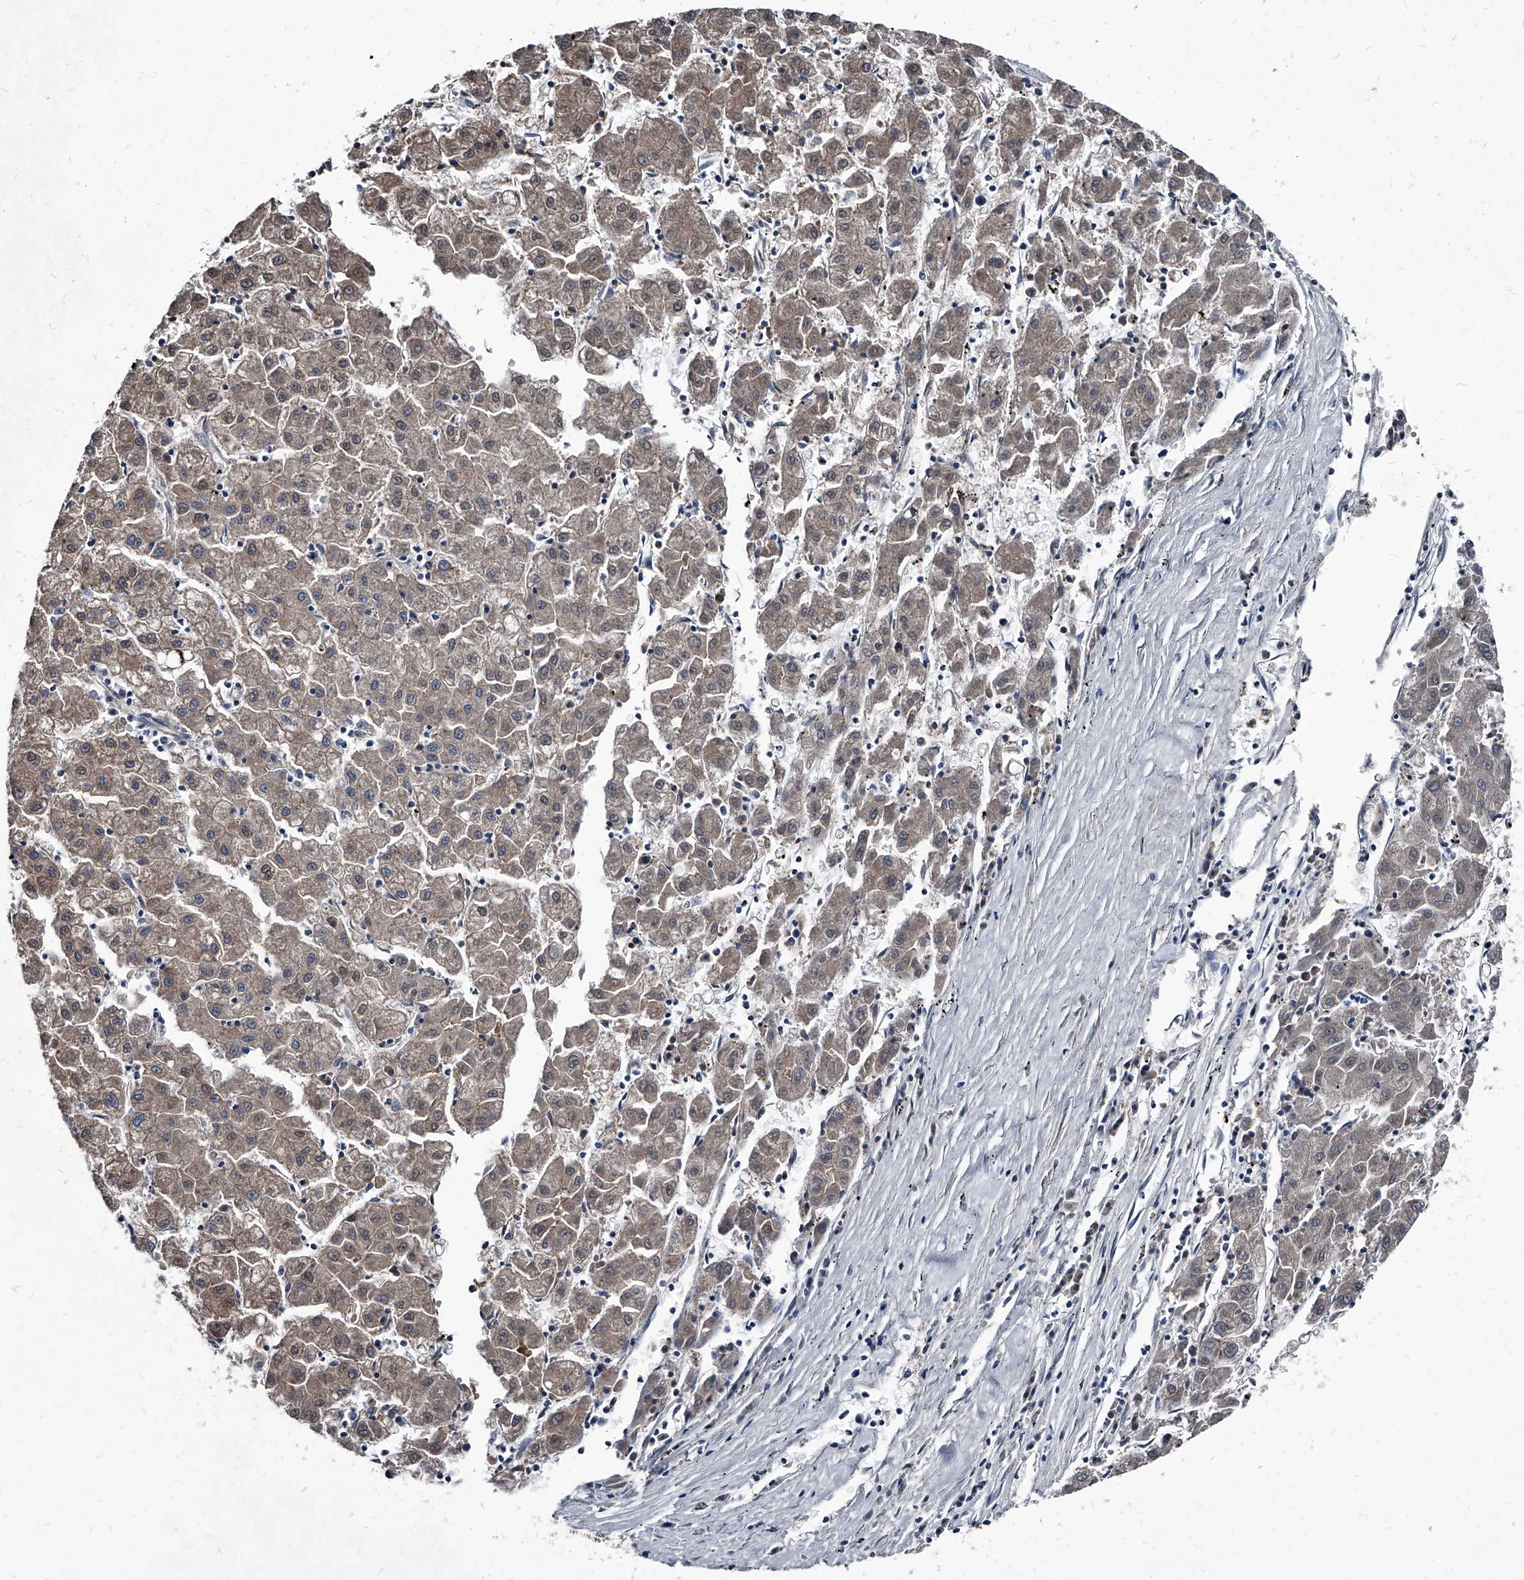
{"staining": {"intensity": "weak", "quantity": "25%-75%", "location": "cytoplasmic/membranous"}, "tissue": "liver cancer", "cell_type": "Tumor cells", "image_type": "cancer", "snomed": [{"axis": "morphology", "description": "Carcinoma, Hepatocellular, NOS"}, {"axis": "topography", "description": "Liver"}], "caption": "Protein expression analysis of human liver hepatocellular carcinoma reveals weak cytoplasmic/membranous expression in approximately 25%-75% of tumor cells. The staining was performed using DAB, with brown indicating positive protein expression. Nuclei are stained blue with hematoxylin.", "gene": "PGLYRP3", "patient": {"sex": "male", "age": 72}}